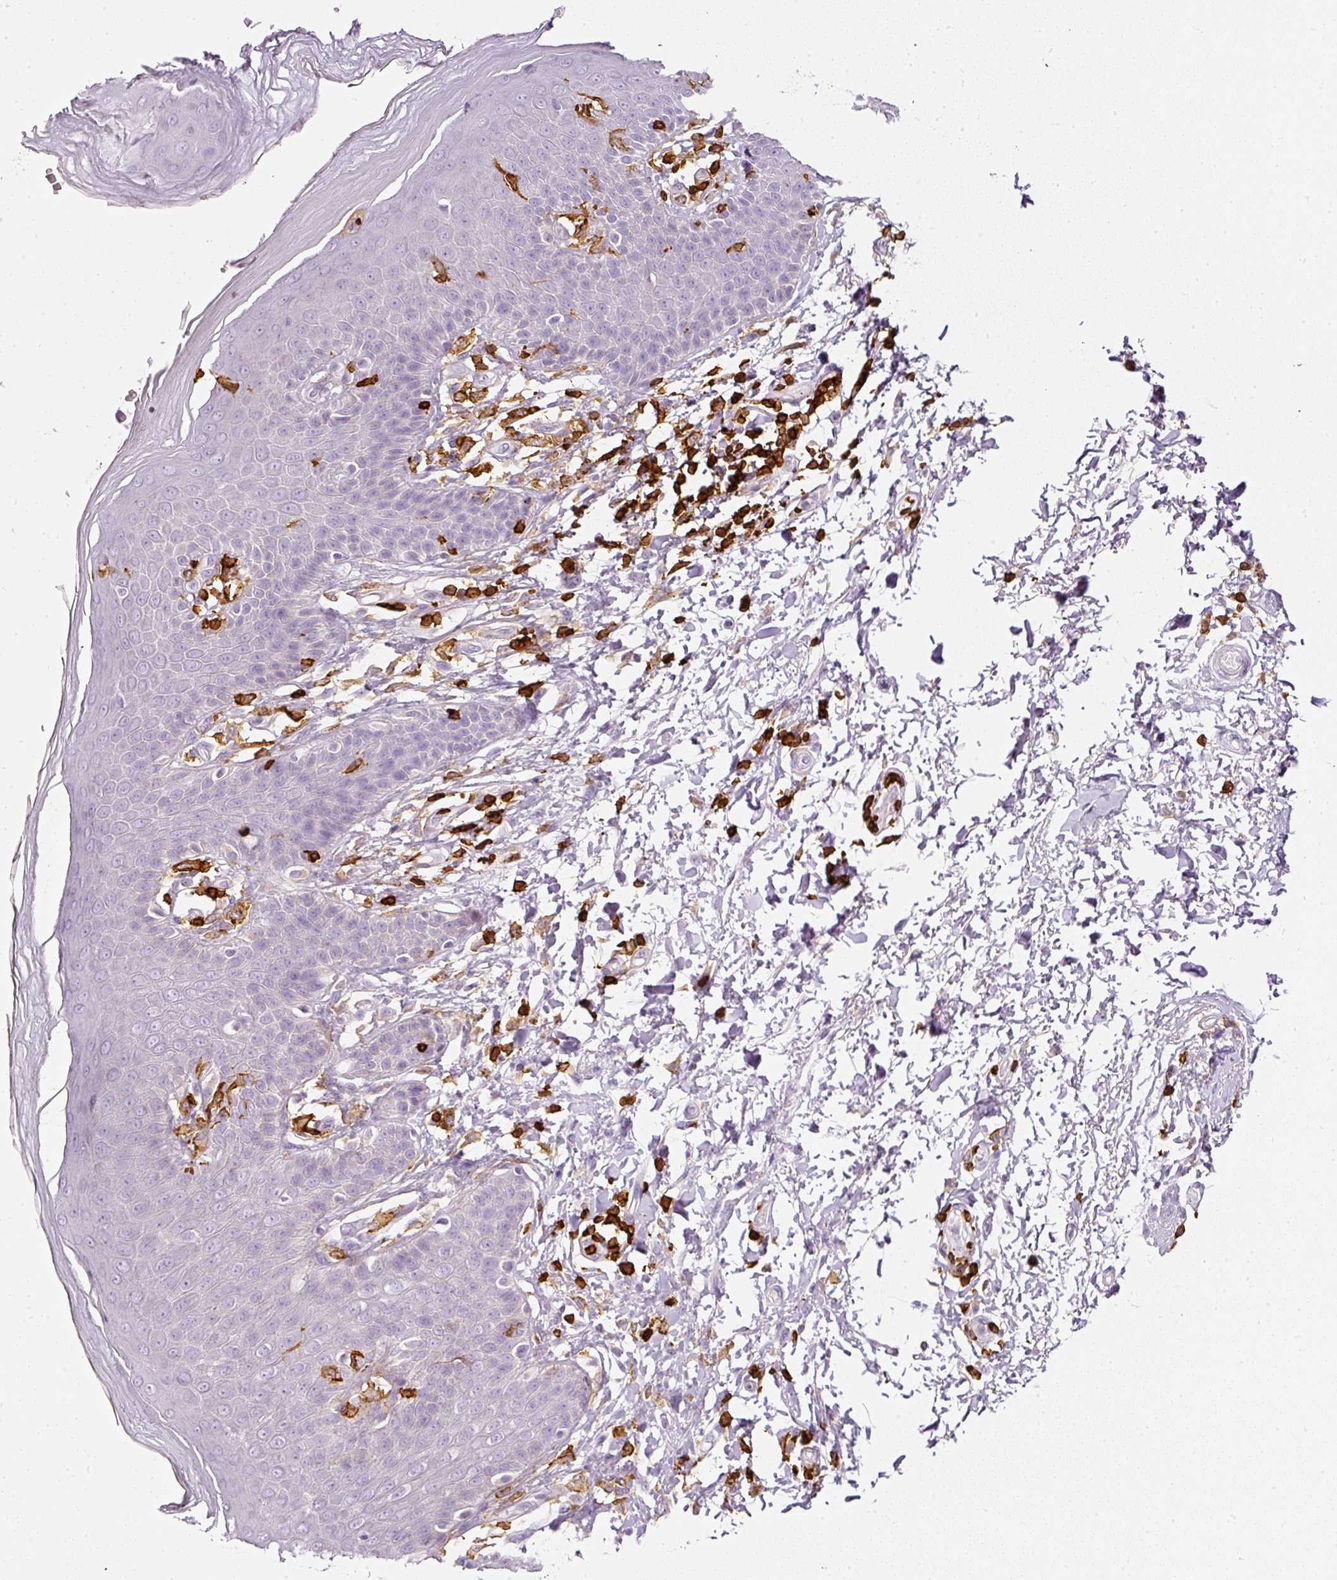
{"staining": {"intensity": "negative", "quantity": "none", "location": "none"}, "tissue": "skin", "cell_type": "Epidermal cells", "image_type": "normal", "snomed": [{"axis": "morphology", "description": "Normal tissue, NOS"}, {"axis": "topography", "description": "Peripheral nerve tissue"}], "caption": "Image shows no protein staining in epidermal cells of normal skin. (DAB immunohistochemistry (IHC) visualized using brightfield microscopy, high magnification).", "gene": "EVL", "patient": {"sex": "male", "age": 51}}